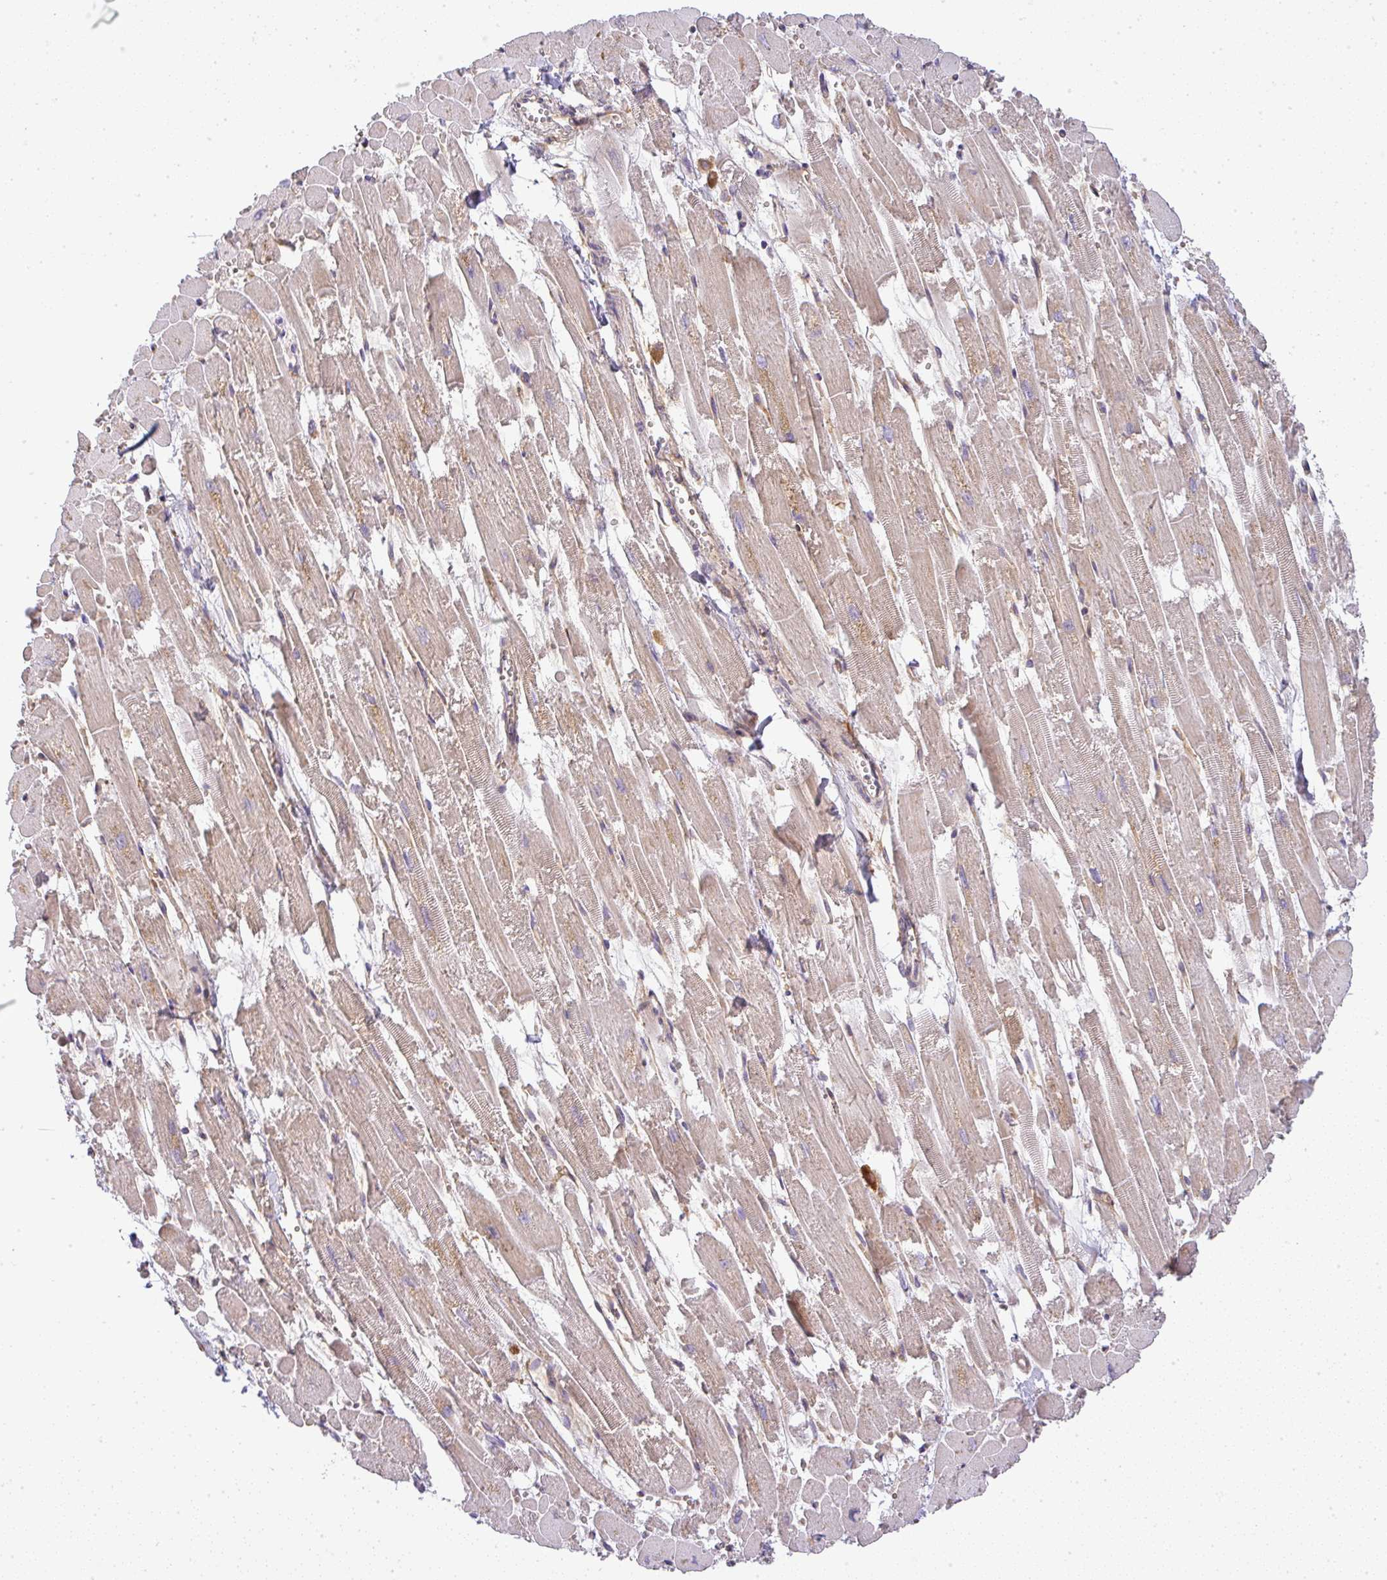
{"staining": {"intensity": "weak", "quantity": ">75%", "location": "cytoplasmic/membranous"}, "tissue": "heart muscle", "cell_type": "Cardiomyocytes", "image_type": "normal", "snomed": [{"axis": "morphology", "description": "Normal tissue, NOS"}, {"axis": "topography", "description": "Heart"}], "caption": "Immunohistochemical staining of unremarkable human heart muscle exhibits >75% levels of weak cytoplasmic/membranous protein staining in about >75% of cardiomyocytes. (Stains: DAB in brown, nuclei in blue, Microscopy: brightfield microscopy at high magnification).", "gene": "FAM153A", "patient": {"sex": "female", "age": 52}}